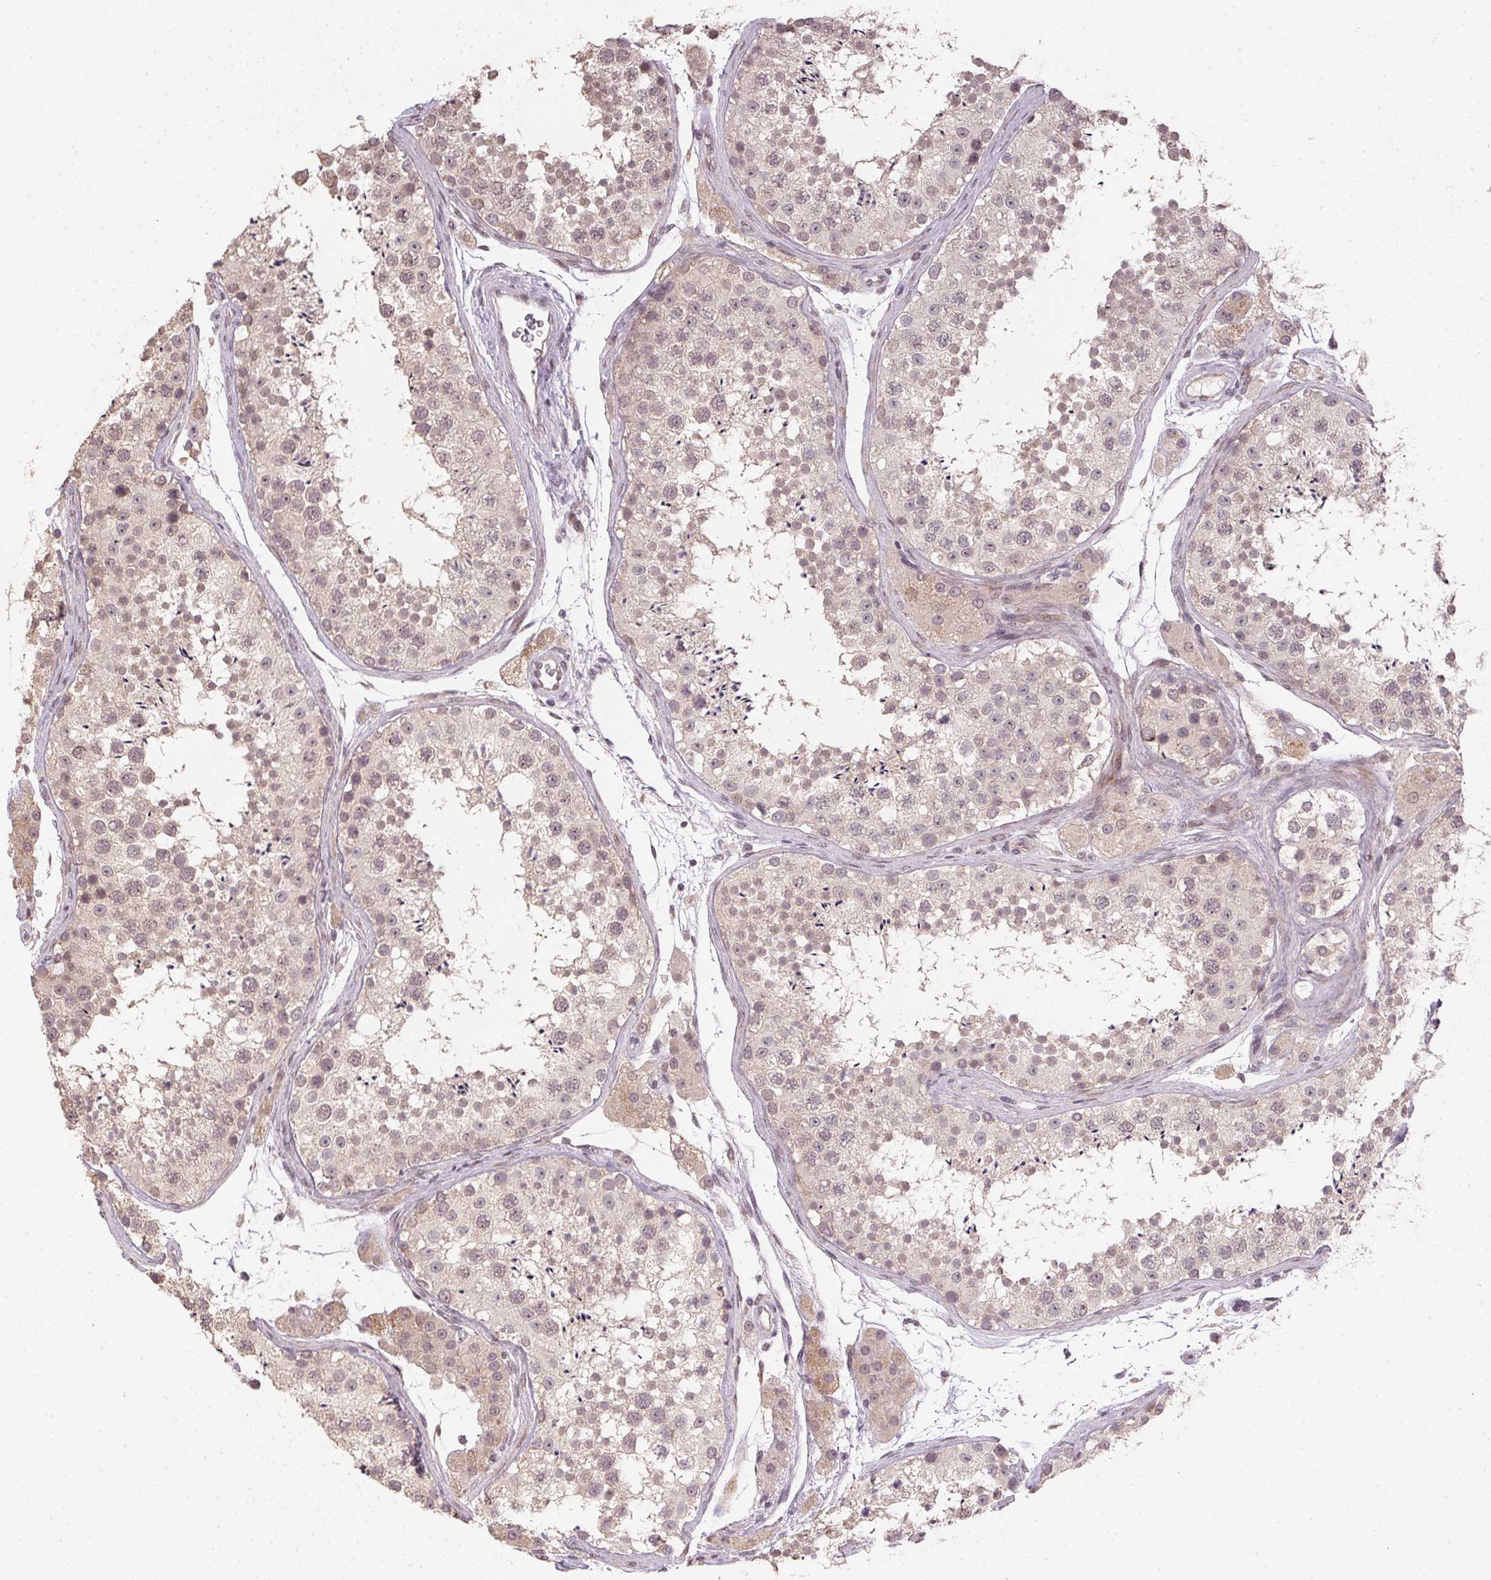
{"staining": {"intensity": "weak", "quantity": "<25%", "location": "cytoplasmic/membranous"}, "tissue": "testis", "cell_type": "Cells in seminiferous ducts", "image_type": "normal", "snomed": [{"axis": "morphology", "description": "Normal tissue, NOS"}, {"axis": "topography", "description": "Testis"}], "caption": "High magnification brightfield microscopy of benign testis stained with DAB (brown) and counterstained with hematoxylin (blue): cells in seminiferous ducts show no significant expression. (DAB immunohistochemistry with hematoxylin counter stain).", "gene": "PPP4R4", "patient": {"sex": "male", "age": 41}}